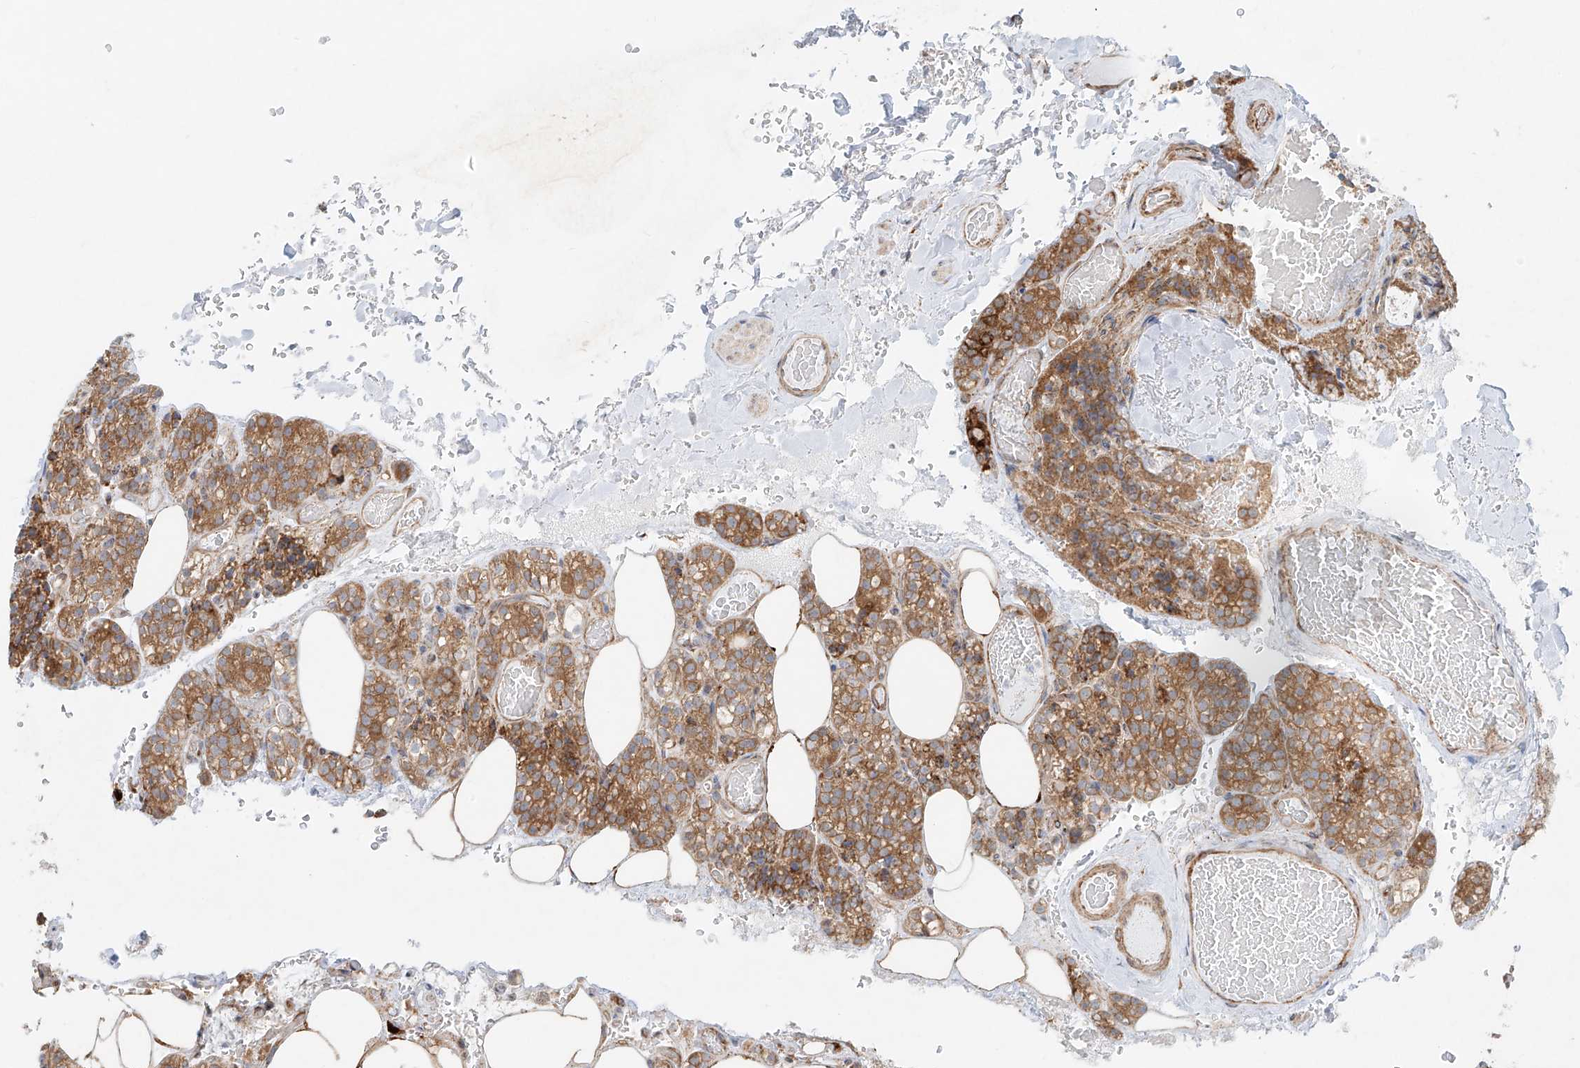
{"staining": {"intensity": "moderate", "quantity": ">75%", "location": "cytoplasmic/membranous"}, "tissue": "parathyroid gland", "cell_type": "Glandular cells", "image_type": "normal", "snomed": [{"axis": "morphology", "description": "Normal tissue, NOS"}, {"axis": "topography", "description": "Parathyroid gland"}], "caption": "Immunohistochemical staining of normal human parathyroid gland demonstrates moderate cytoplasmic/membranous protein expression in about >75% of glandular cells. Immunohistochemistry stains the protein in brown and the nuclei are stained blue.", "gene": "EIPR1", "patient": {"sex": "male", "age": 87}}